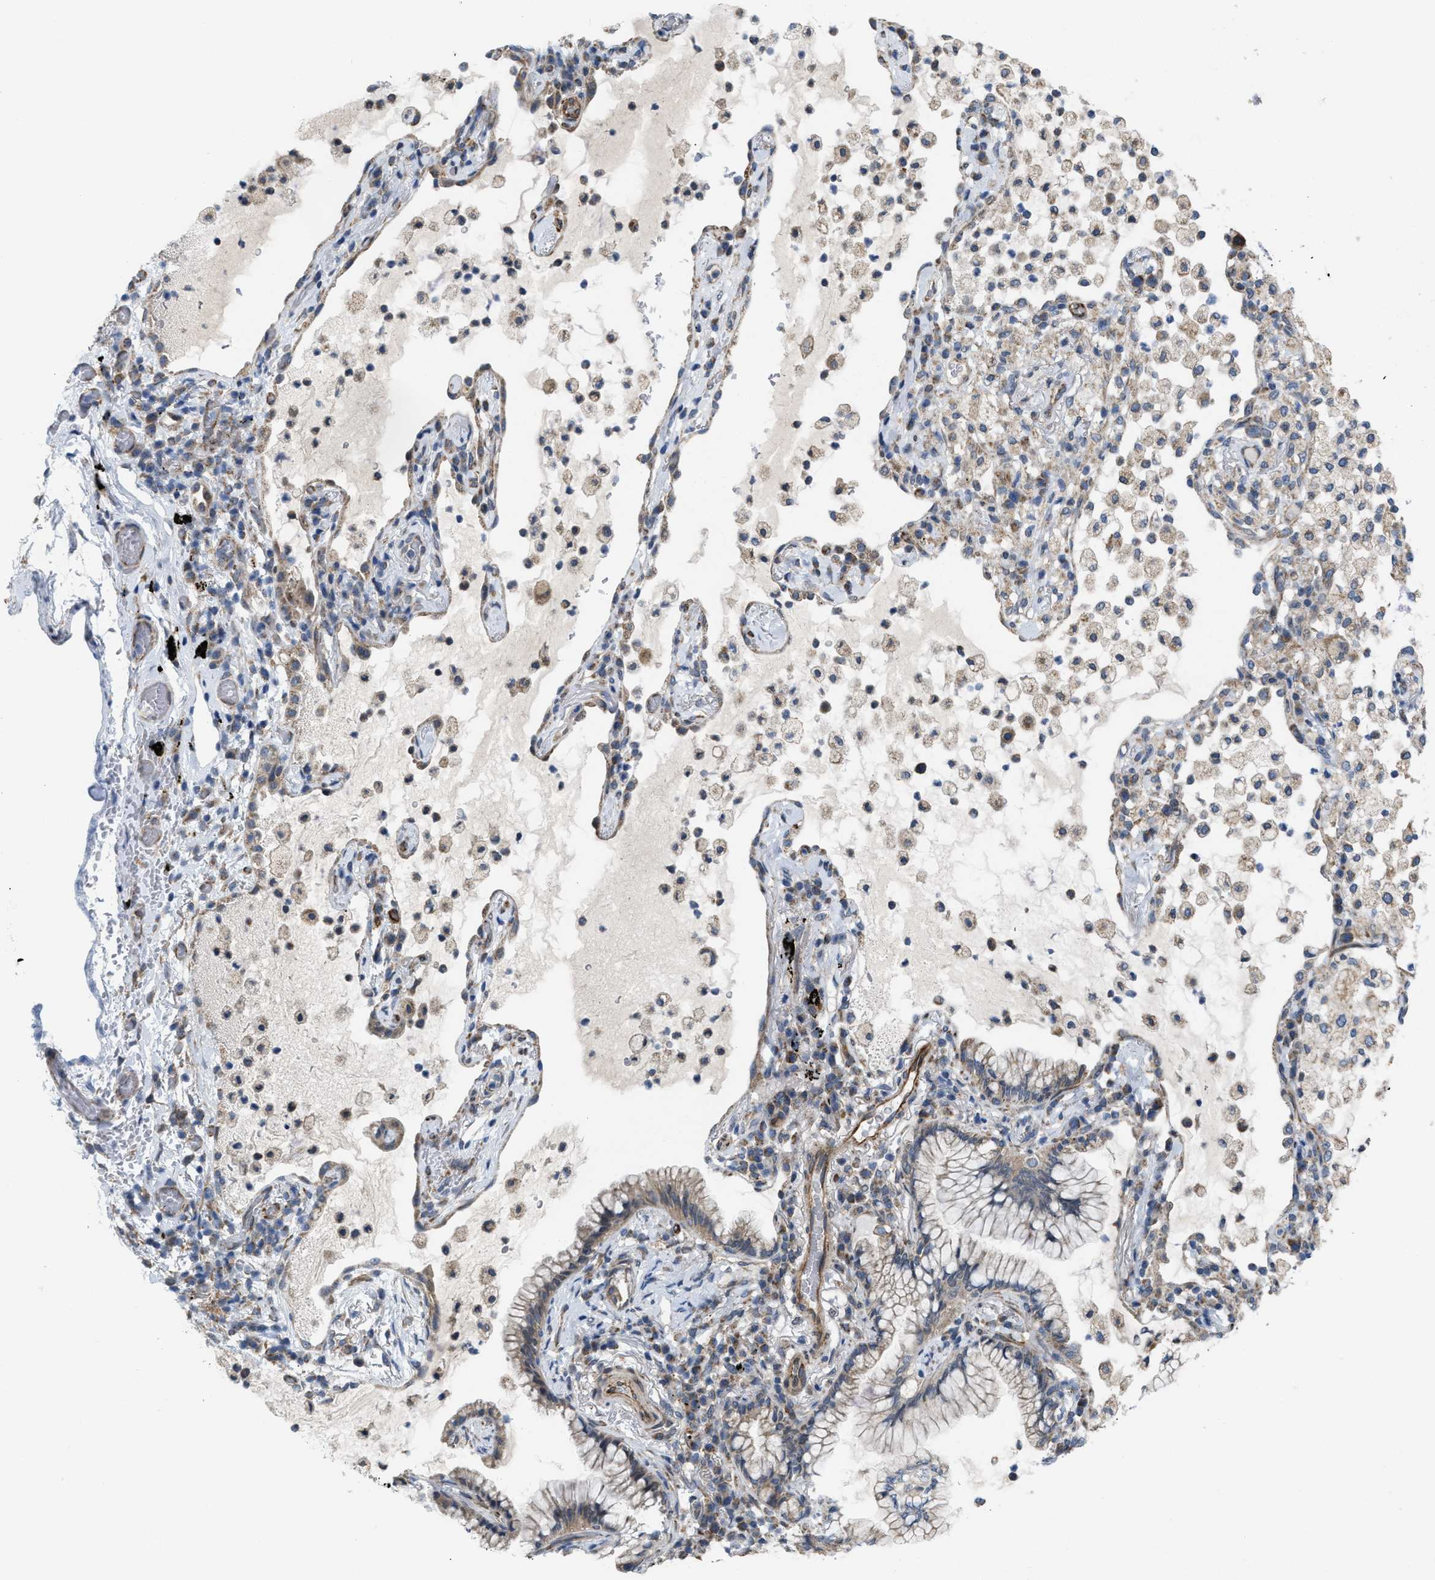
{"staining": {"intensity": "weak", "quantity": "25%-75%", "location": "cytoplasmic/membranous"}, "tissue": "lung cancer", "cell_type": "Tumor cells", "image_type": "cancer", "snomed": [{"axis": "morphology", "description": "Adenocarcinoma, NOS"}, {"axis": "topography", "description": "Lung"}], "caption": "Weak cytoplasmic/membranous protein positivity is appreciated in approximately 25%-75% of tumor cells in lung cancer (adenocarcinoma).", "gene": "EOGT", "patient": {"sex": "female", "age": 70}}